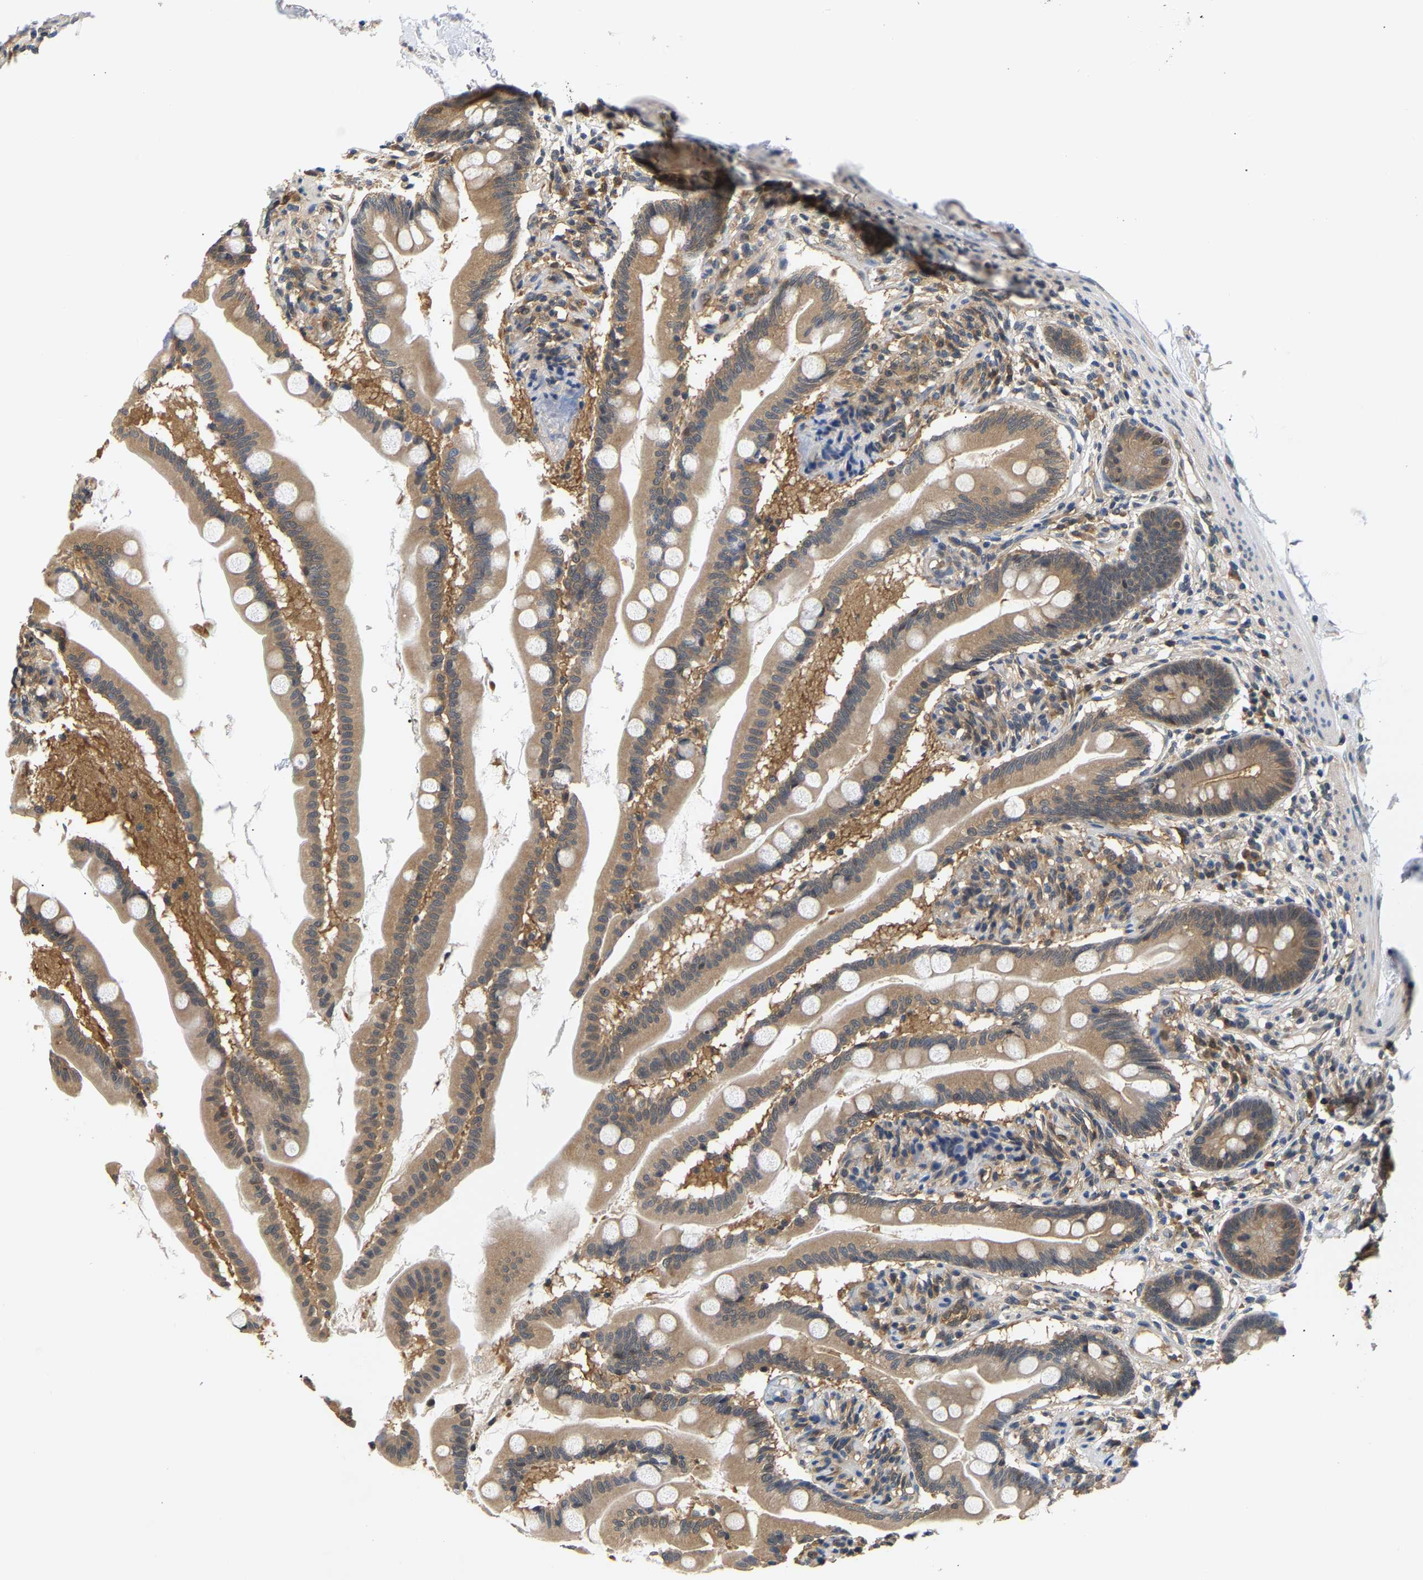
{"staining": {"intensity": "moderate", "quantity": ">75%", "location": "cytoplasmic/membranous"}, "tissue": "small intestine", "cell_type": "Glandular cells", "image_type": "normal", "snomed": [{"axis": "morphology", "description": "Normal tissue, NOS"}, {"axis": "topography", "description": "Small intestine"}], "caption": "Immunohistochemistry of normal small intestine exhibits medium levels of moderate cytoplasmic/membranous staining in about >75% of glandular cells. Nuclei are stained in blue.", "gene": "ARHGEF12", "patient": {"sex": "female", "age": 56}}